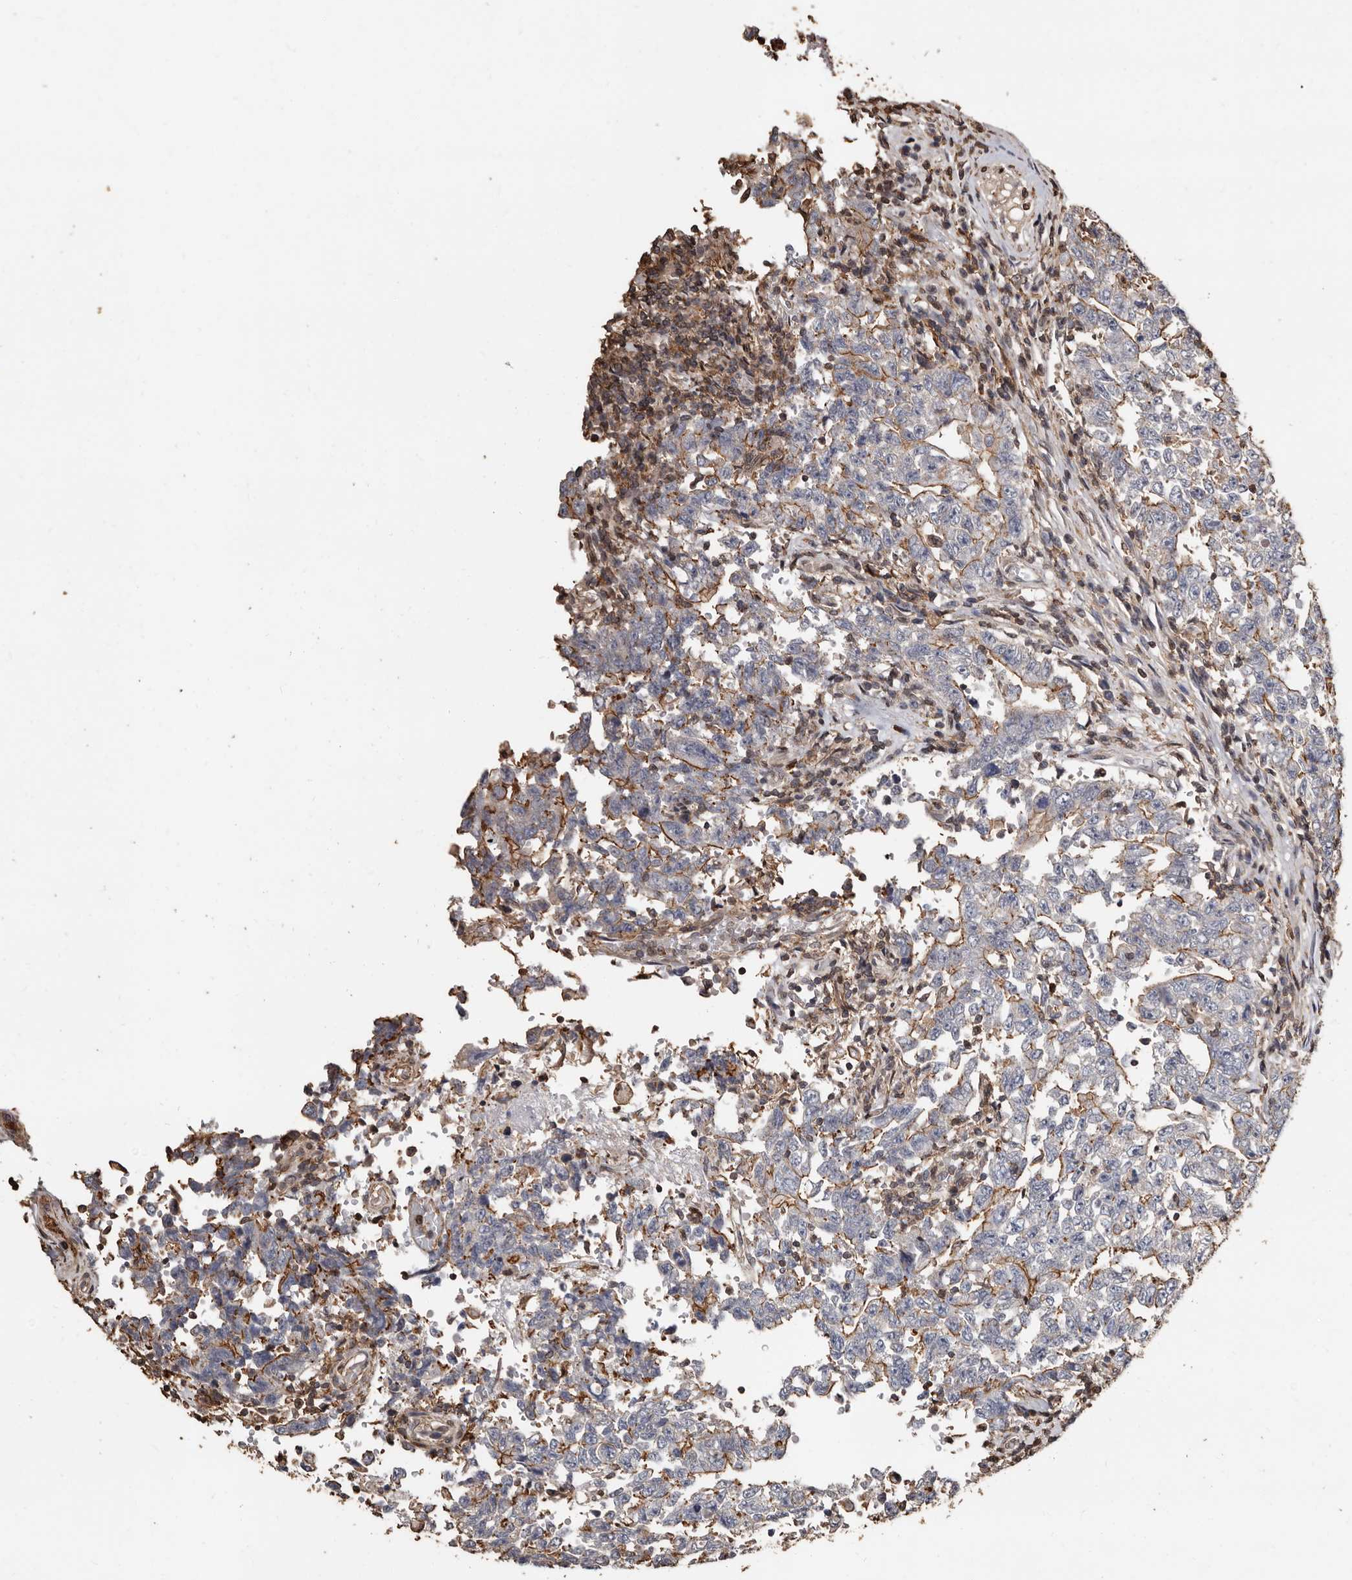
{"staining": {"intensity": "moderate", "quantity": "<25%", "location": "cytoplasmic/membranous"}, "tissue": "testis cancer", "cell_type": "Tumor cells", "image_type": "cancer", "snomed": [{"axis": "morphology", "description": "Carcinoma, Embryonal, NOS"}, {"axis": "topography", "description": "Testis"}], "caption": "Embryonal carcinoma (testis) stained with immunohistochemistry (IHC) shows moderate cytoplasmic/membranous positivity in approximately <25% of tumor cells. Using DAB (brown) and hematoxylin (blue) stains, captured at high magnification using brightfield microscopy.", "gene": "GSK3A", "patient": {"sex": "male", "age": 26}}